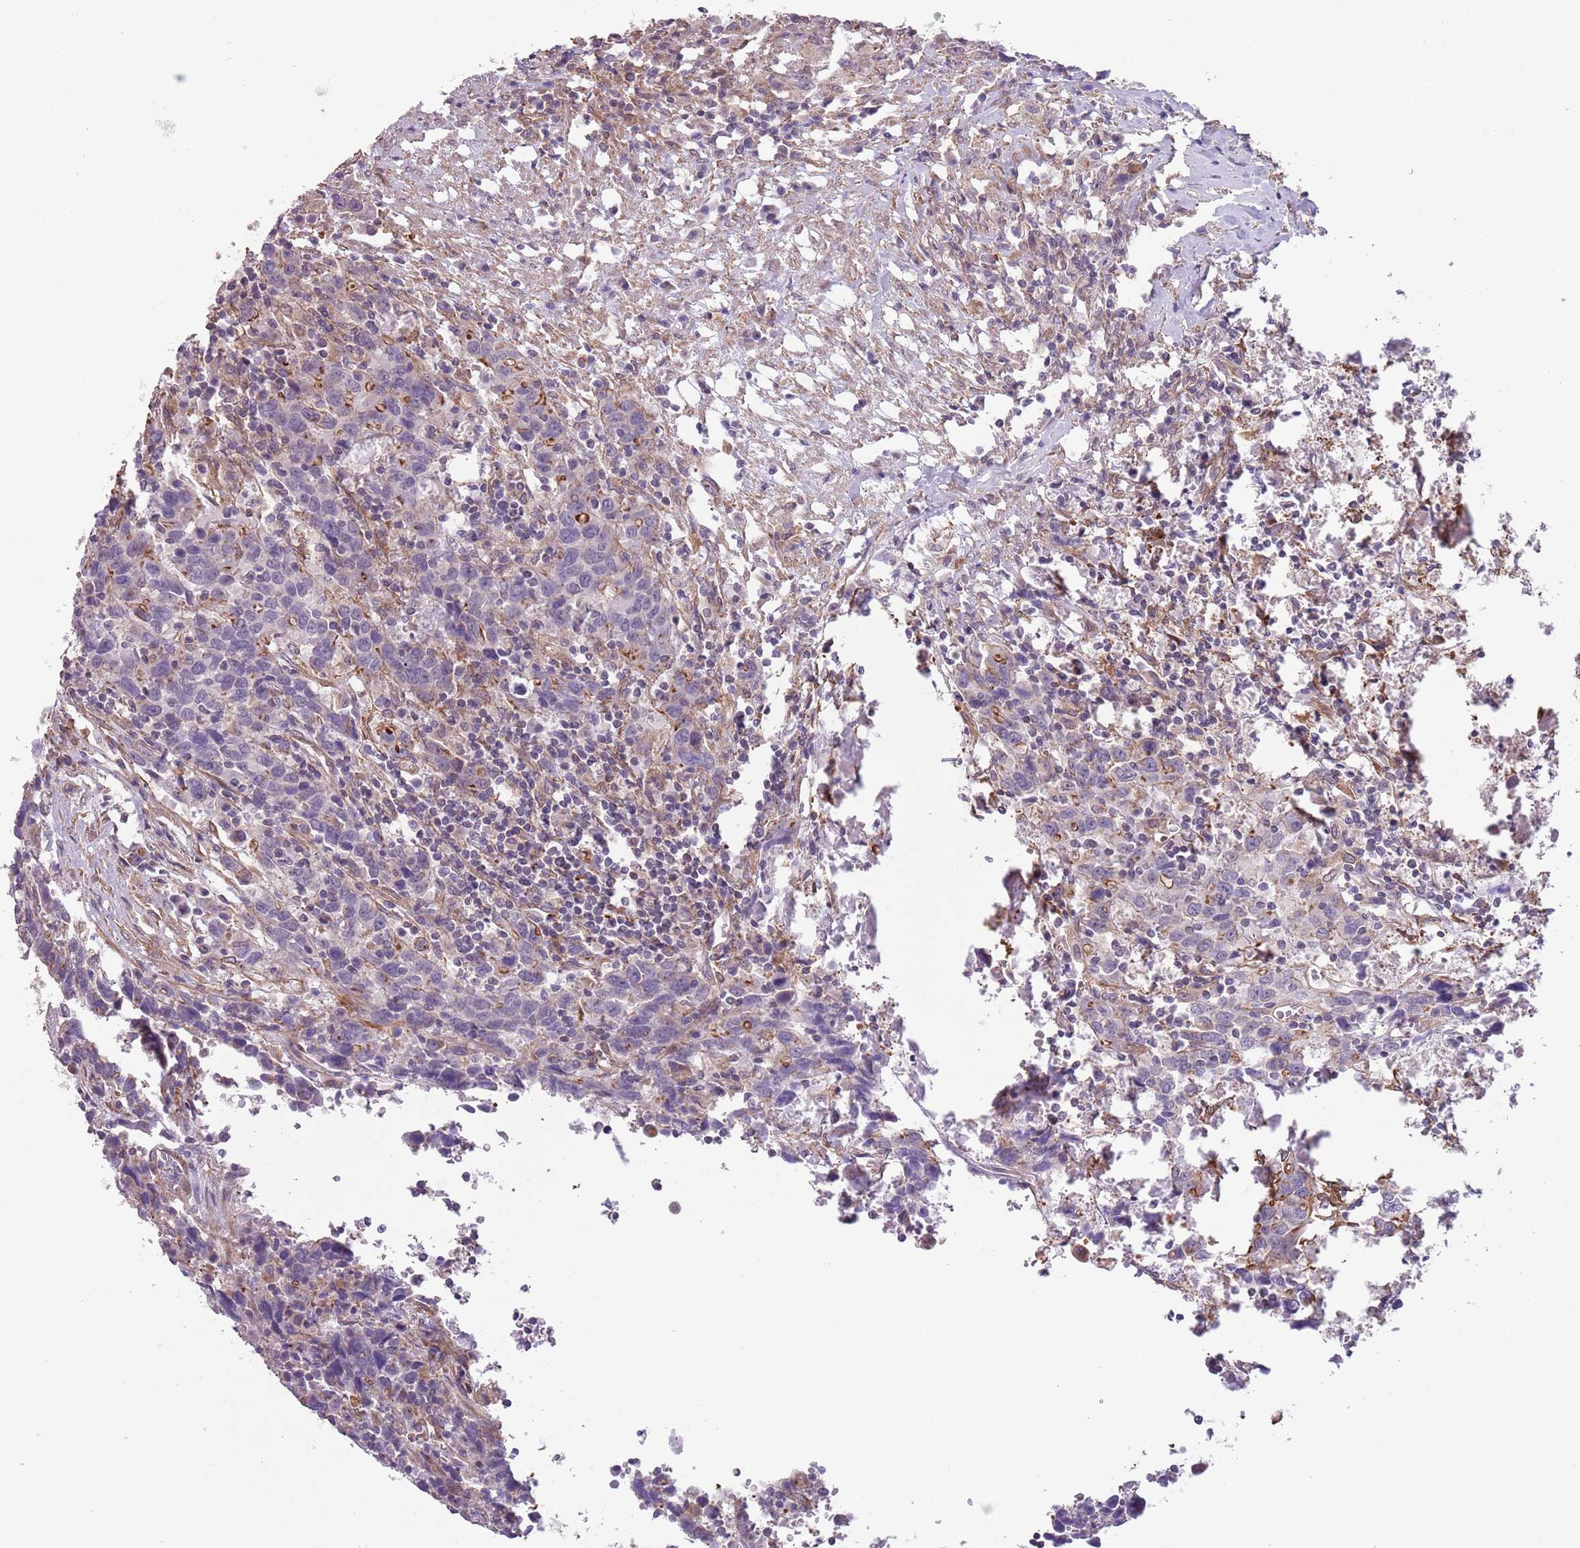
{"staining": {"intensity": "negative", "quantity": "none", "location": "none"}, "tissue": "urothelial cancer", "cell_type": "Tumor cells", "image_type": "cancer", "snomed": [{"axis": "morphology", "description": "Urothelial carcinoma, High grade"}, {"axis": "topography", "description": "Urinary bladder"}], "caption": "Tumor cells show no significant protein positivity in high-grade urothelial carcinoma.", "gene": "CREBZF", "patient": {"sex": "male", "age": 61}}